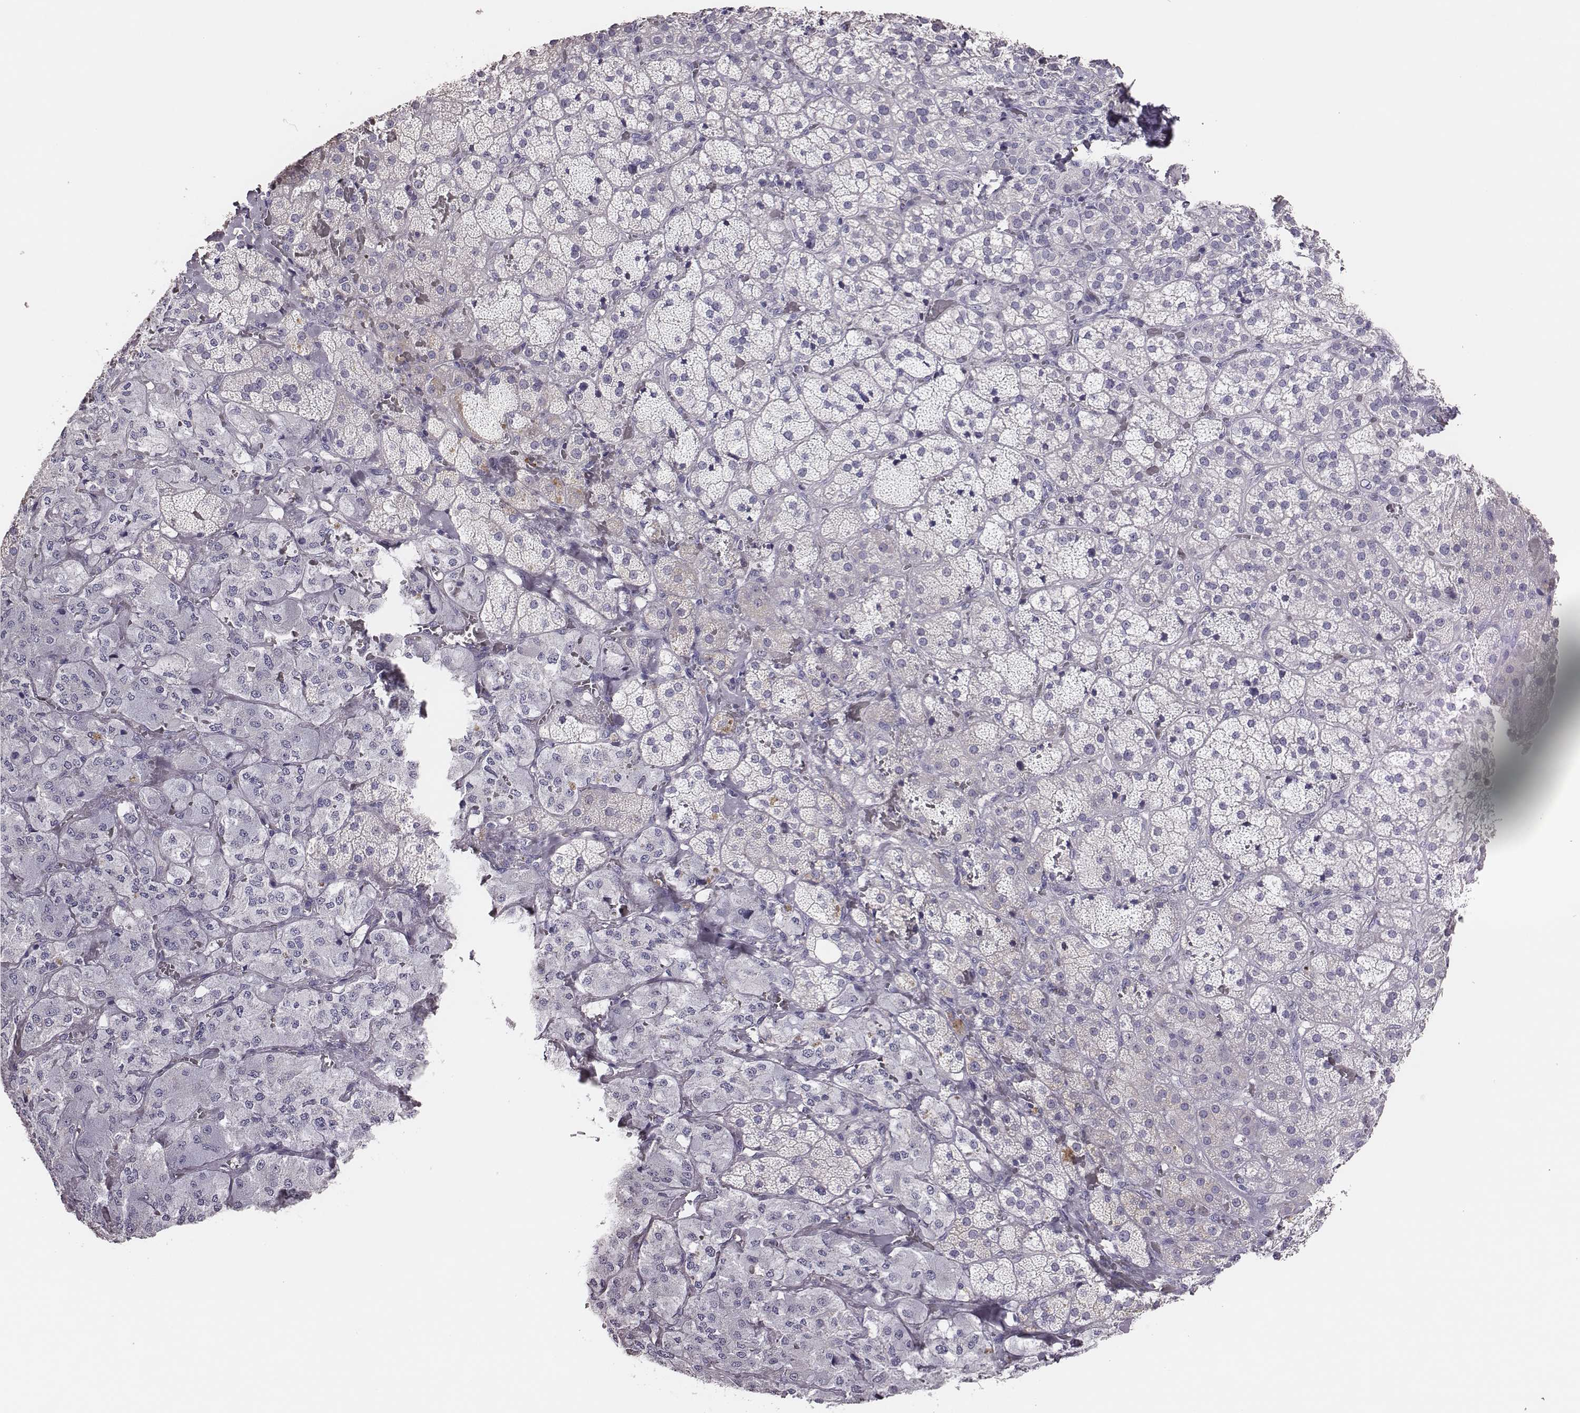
{"staining": {"intensity": "negative", "quantity": "none", "location": "none"}, "tissue": "adrenal gland", "cell_type": "Glandular cells", "image_type": "normal", "snomed": [{"axis": "morphology", "description": "Normal tissue, NOS"}, {"axis": "topography", "description": "Adrenal gland"}], "caption": "The image demonstrates no staining of glandular cells in unremarkable adrenal gland.", "gene": "P2RY10", "patient": {"sex": "male", "age": 57}}